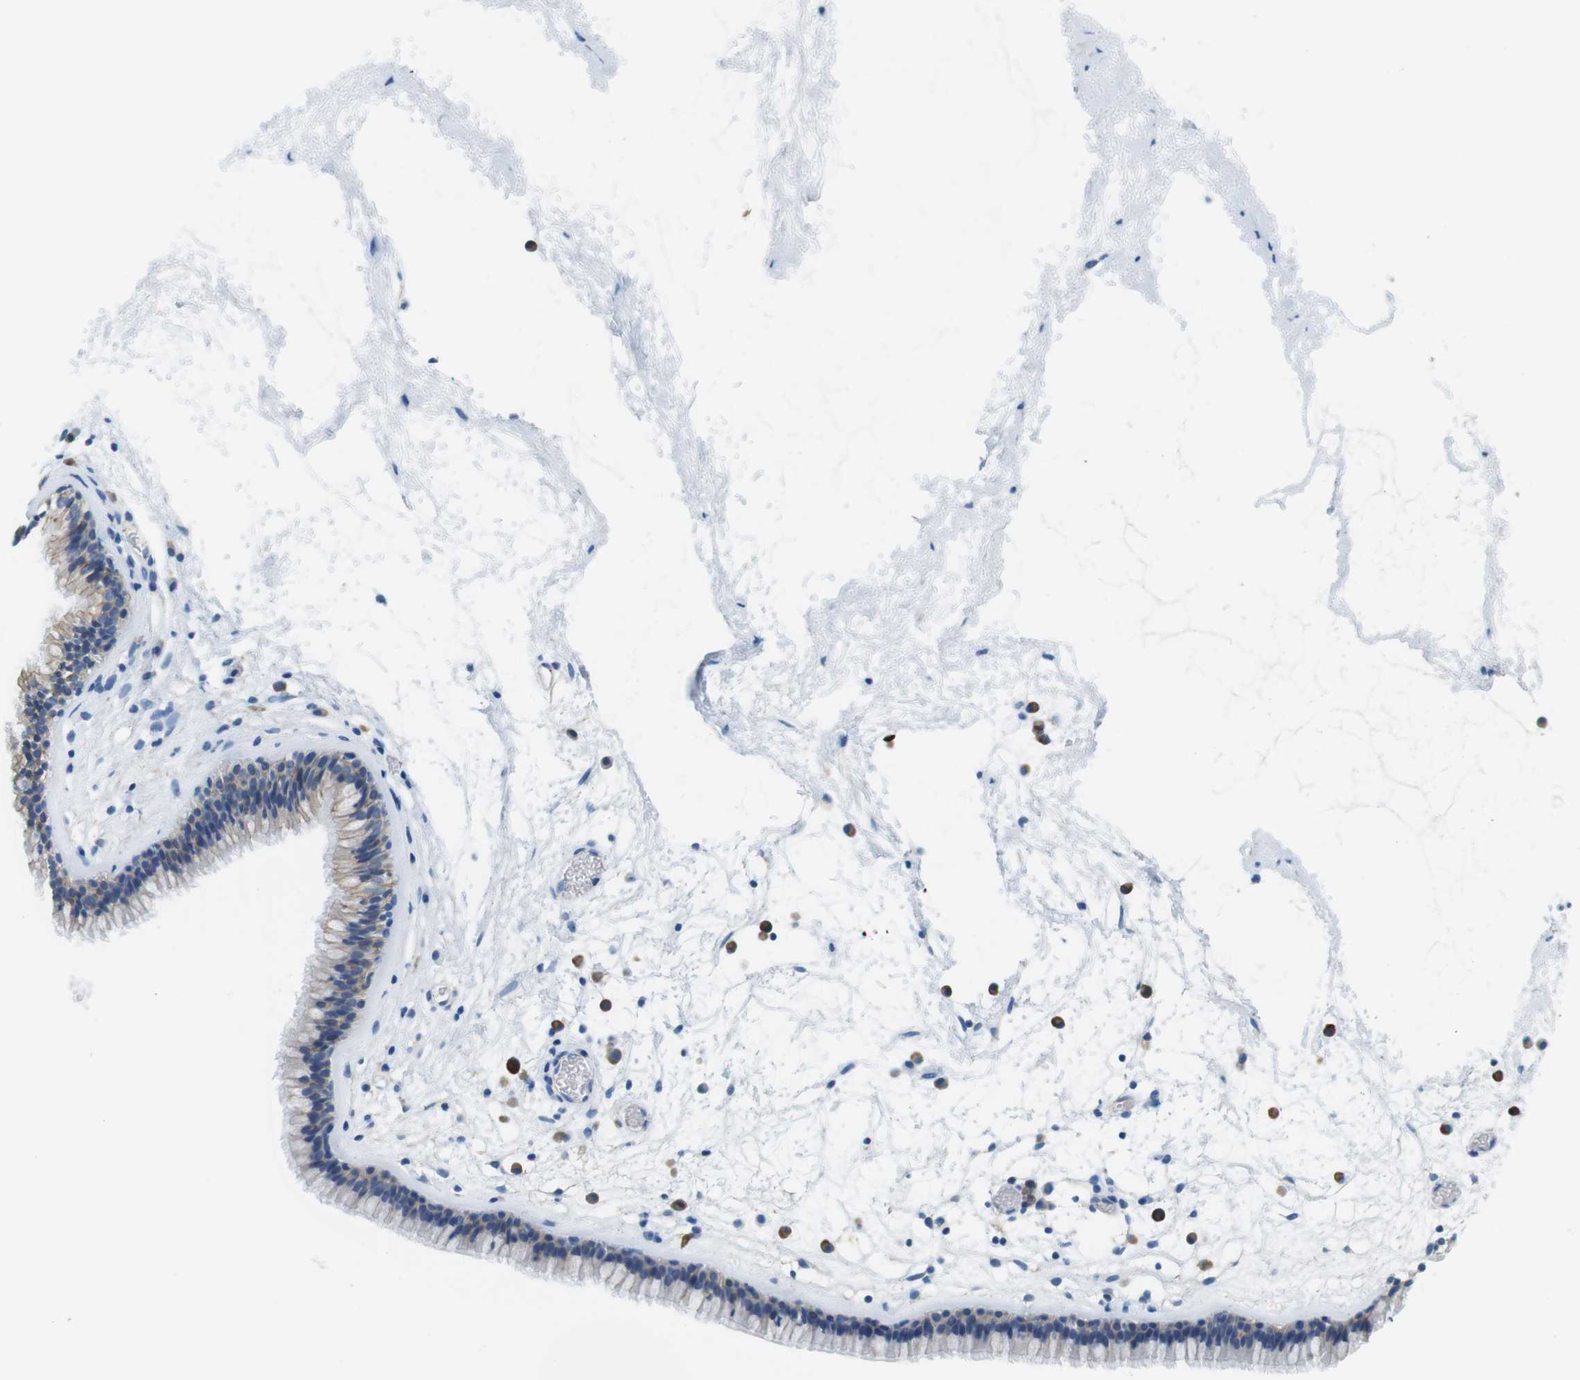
{"staining": {"intensity": "moderate", "quantity": "<25%", "location": "cytoplasmic/membranous"}, "tissue": "nasopharynx", "cell_type": "Respiratory epithelial cells", "image_type": "normal", "snomed": [{"axis": "morphology", "description": "Normal tissue, NOS"}, {"axis": "morphology", "description": "Inflammation, NOS"}, {"axis": "topography", "description": "Nasopharynx"}], "caption": "The photomicrograph displays a brown stain indicating the presence of a protein in the cytoplasmic/membranous of respiratory epithelial cells in nasopharynx. (Brightfield microscopy of DAB IHC at high magnification).", "gene": "SLC6A6", "patient": {"sex": "male", "age": 48}}